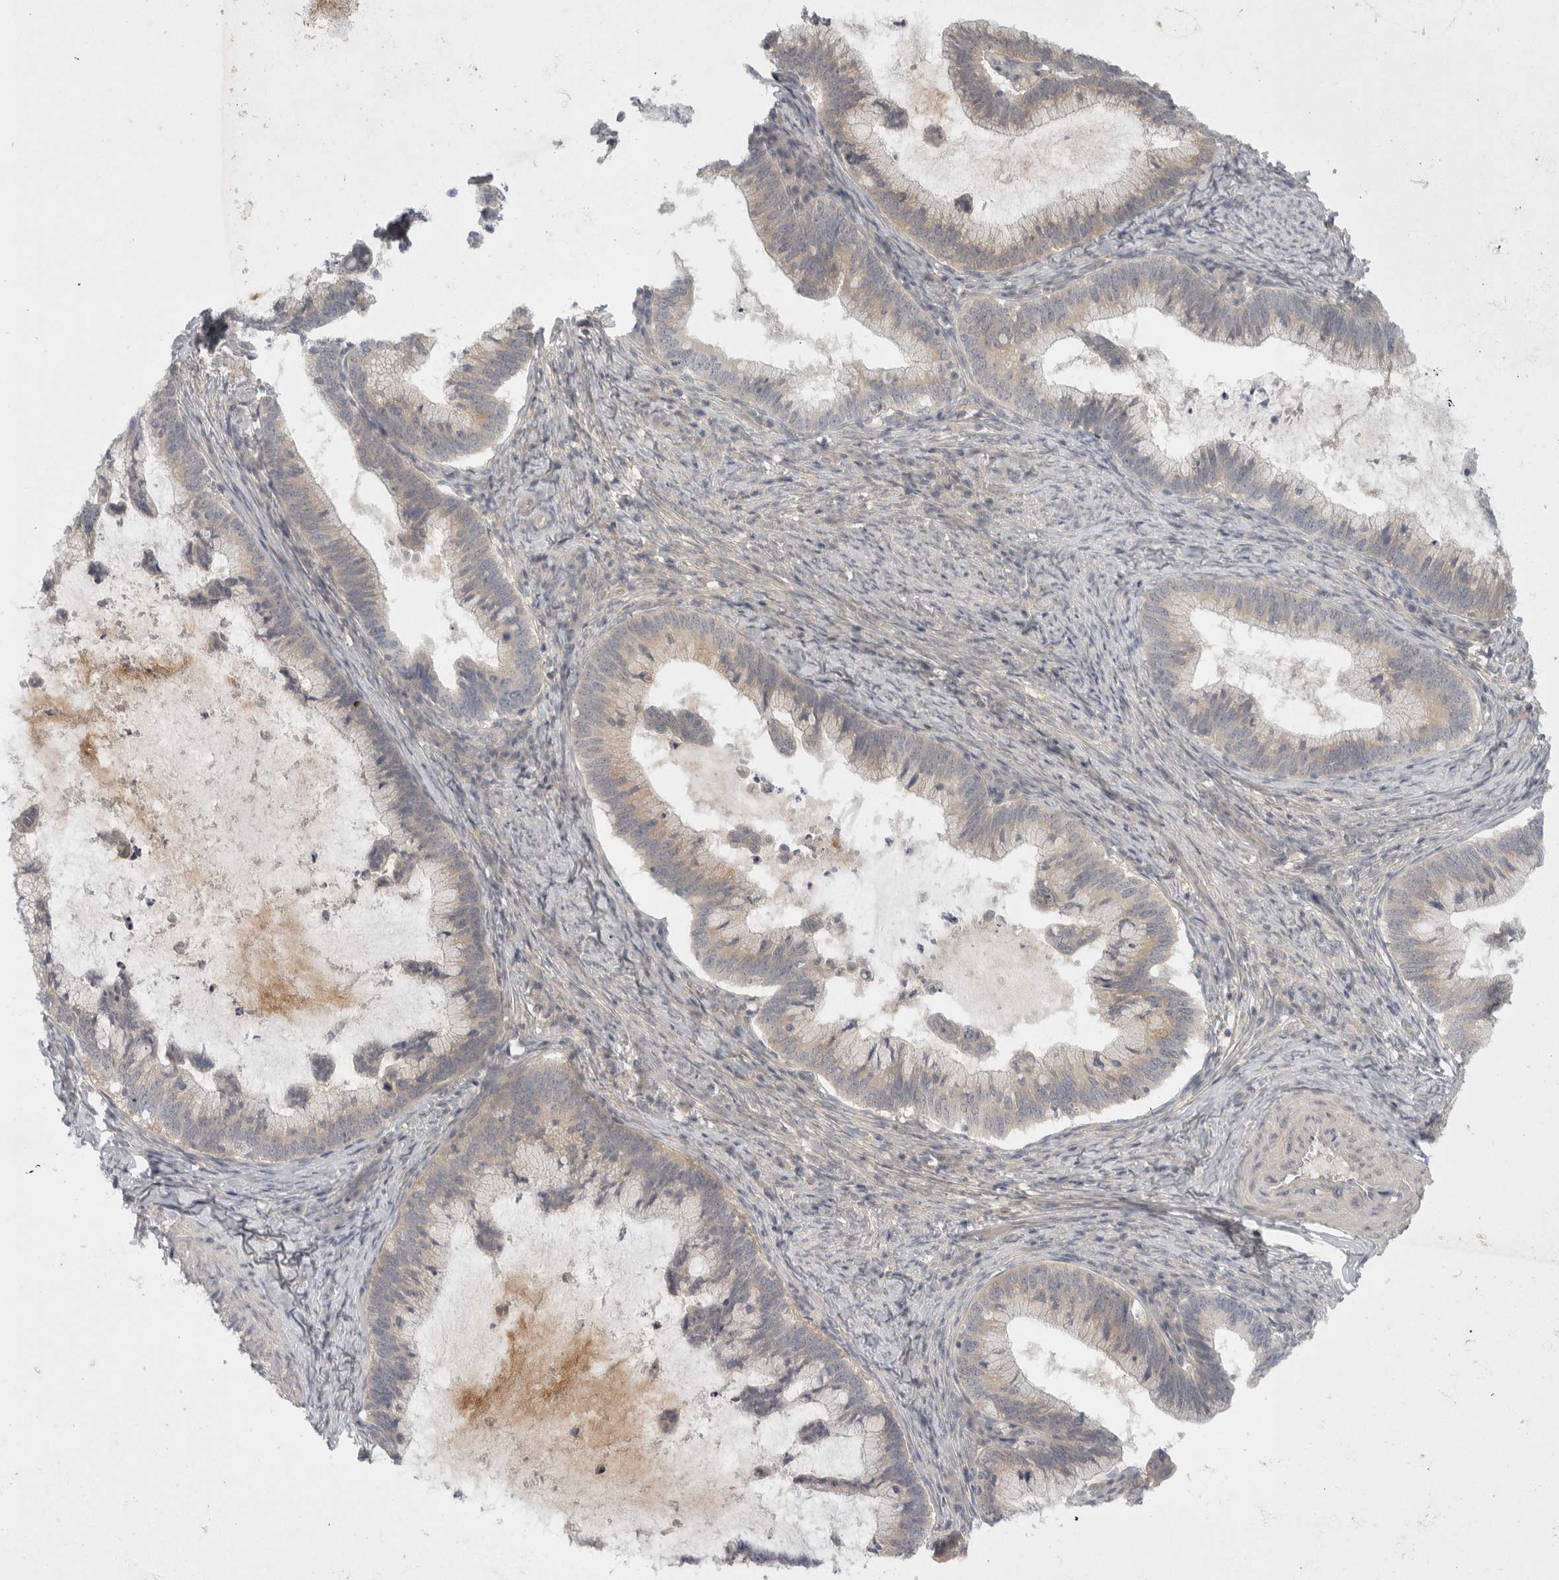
{"staining": {"intensity": "weak", "quantity": "<25%", "location": "cytoplasmic/membranous"}, "tissue": "cervical cancer", "cell_type": "Tumor cells", "image_type": "cancer", "snomed": [{"axis": "morphology", "description": "Adenocarcinoma, NOS"}, {"axis": "topography", "description": "Cervix"}], "caption": "Tumor cells are negative for brown protein staining in cervical cancer (adenocarcinoma).", "gene": "TOM1L2", "patient": {"sex": "female", "age": 36}}